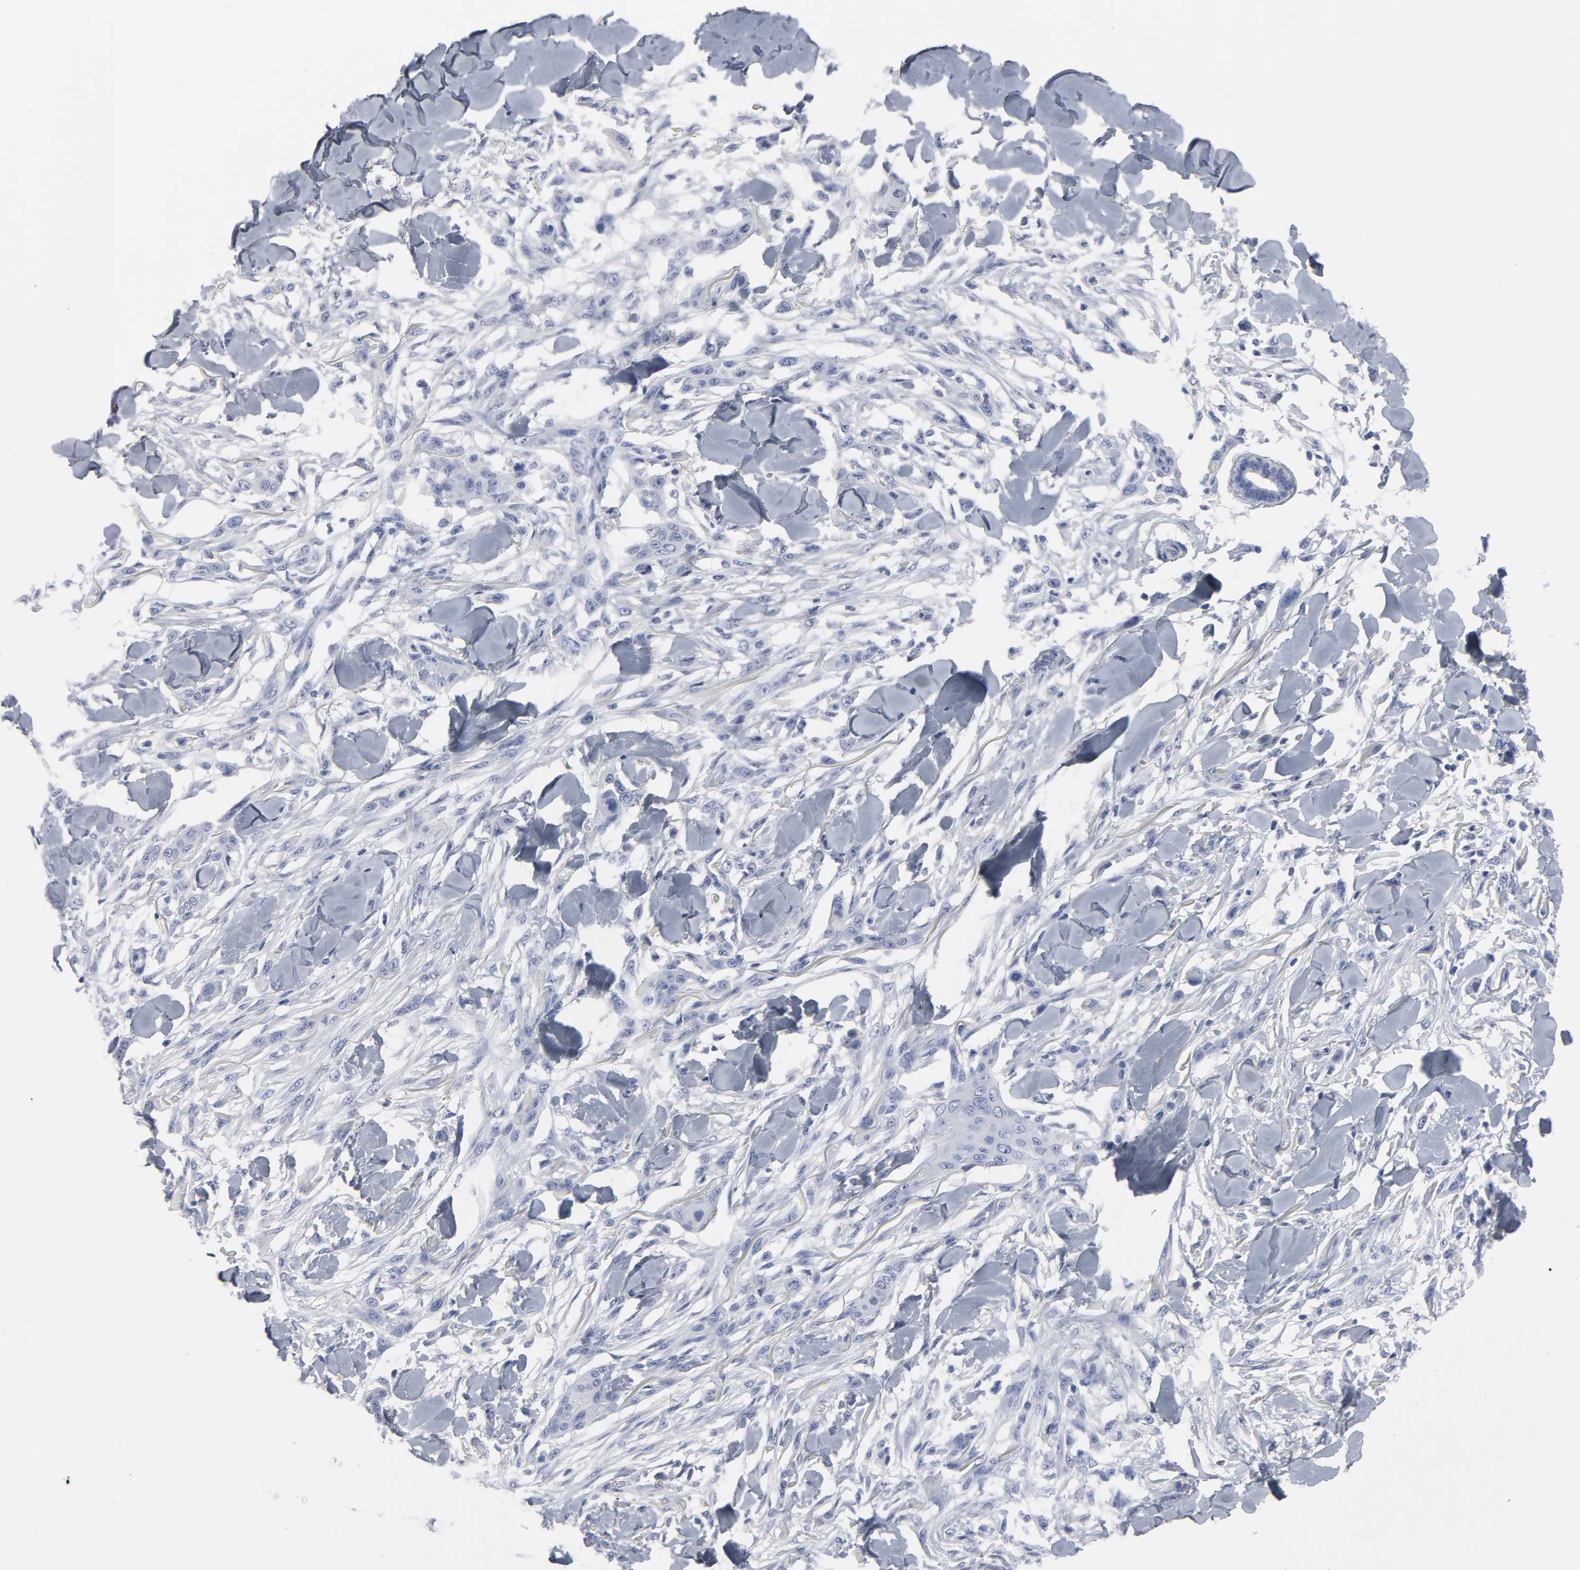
{"staining": {"intensity": "negative", "quantity": "none", "location": "none"}, "tissue": "skin cancer", "cell_type": "Tumor cells", "image_type": "cancer", "snomed": [{"axis": "morphology", "description": "Normal tissue, NOS"}, {"axis": "morphology", "description": "Squamous cell carcinoma, NOS"}, {"axis": "topography", "description": "Skin"}], "caption": "The image exhibits no significant positivity in tumor cells of skin cancer.", "gene": "HNF4A", "patient": {"sex": "female", "age": 59}}